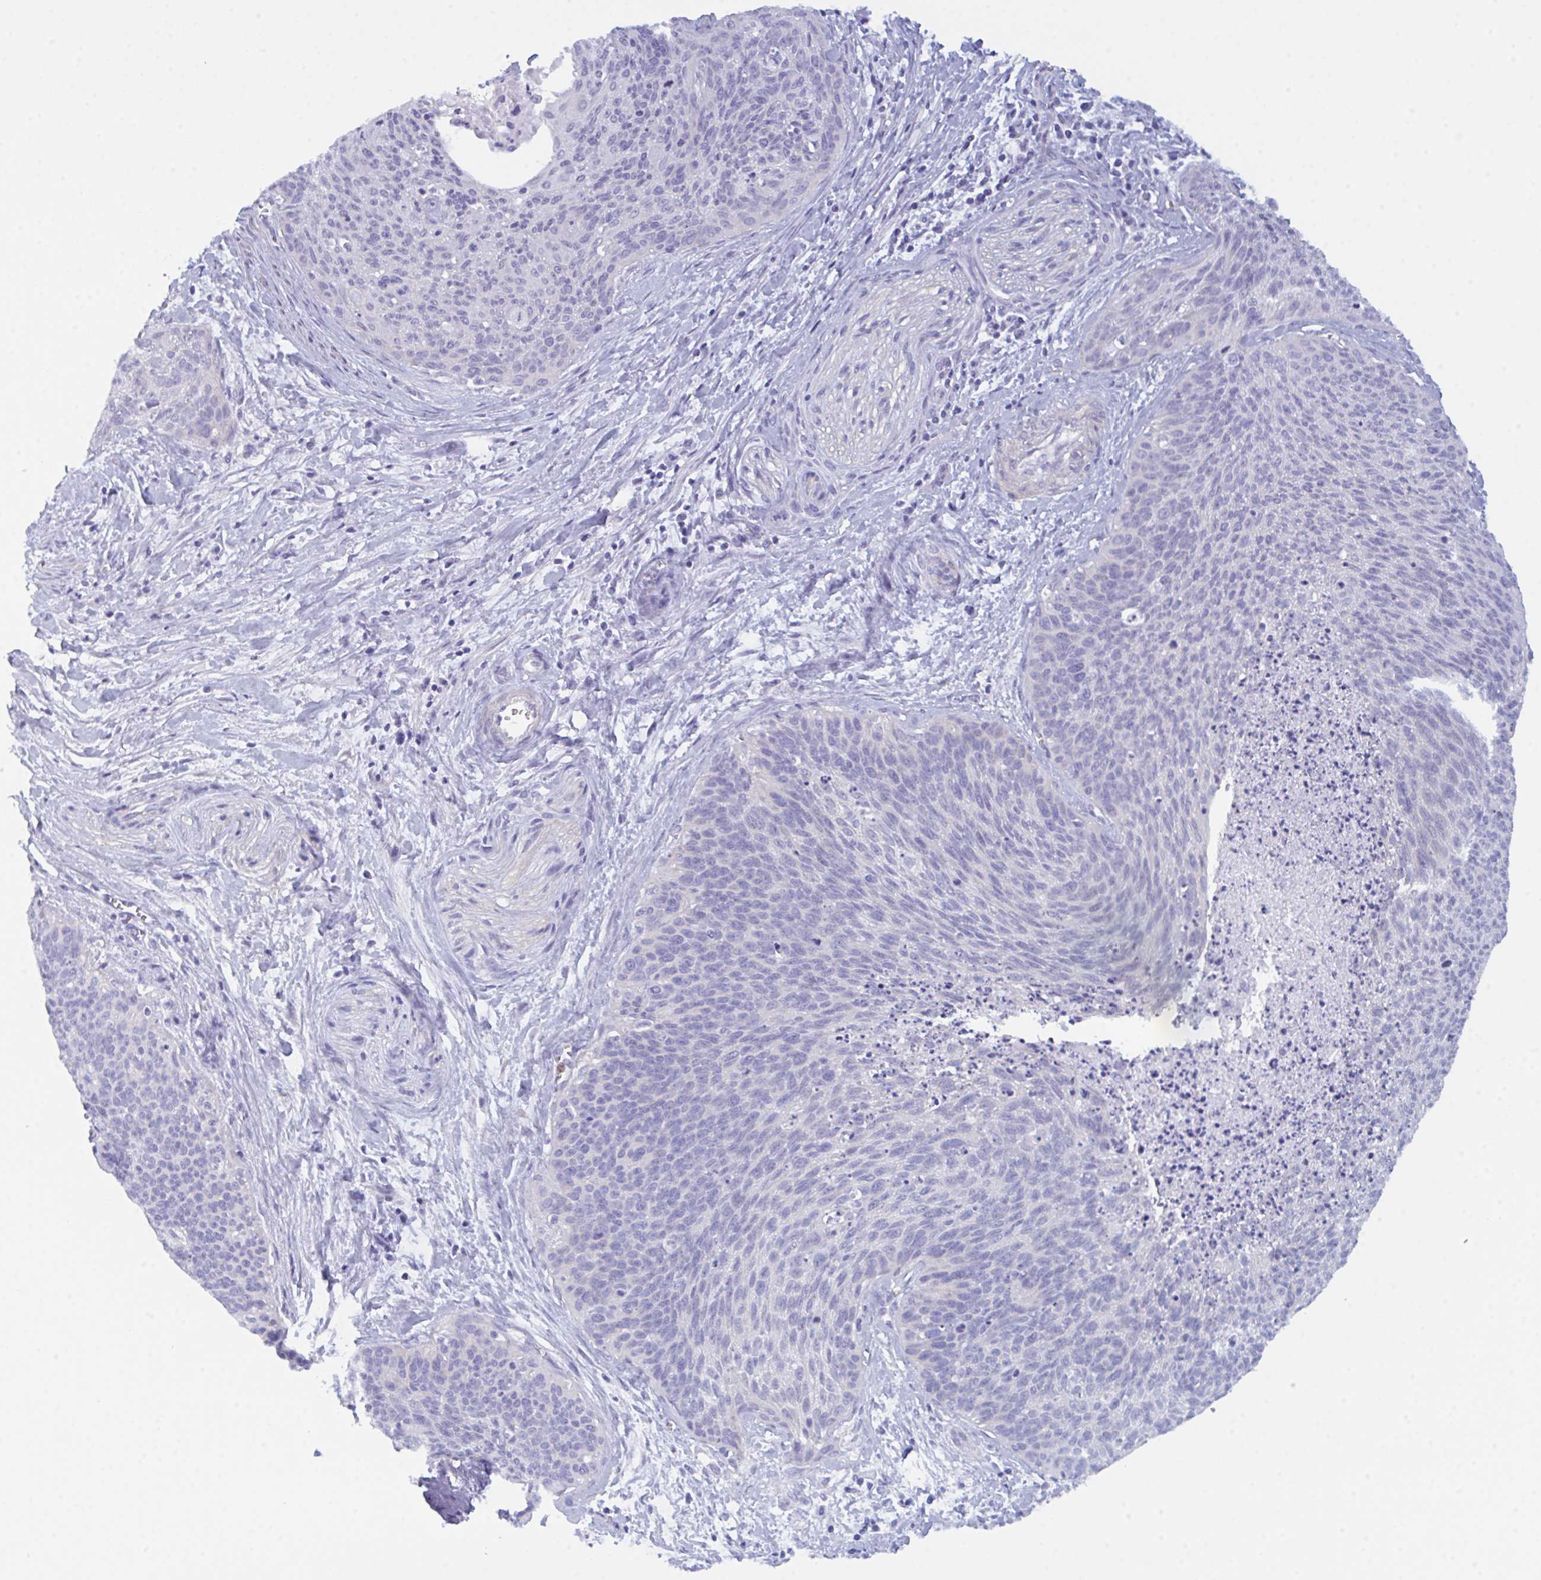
{"staining": {"intensity": "negative", "quantity": "none", "location": "none"}, "tissue": "cervical cancer", "cell_type": "Tumor cells", "image_type": "cancer", "snomed": [{"axis": "morphology", "description": "Squamous cell carcinoma, NOS"}, {"axis": "topography", "description": "Cervix"}], "caption": "Immunohistochemistry of squamous cell carcinoma (cervical) shows no positivity in tumor cells.", "gene": "CEP170B", "patient": {"sex": "female", "age": 55}}